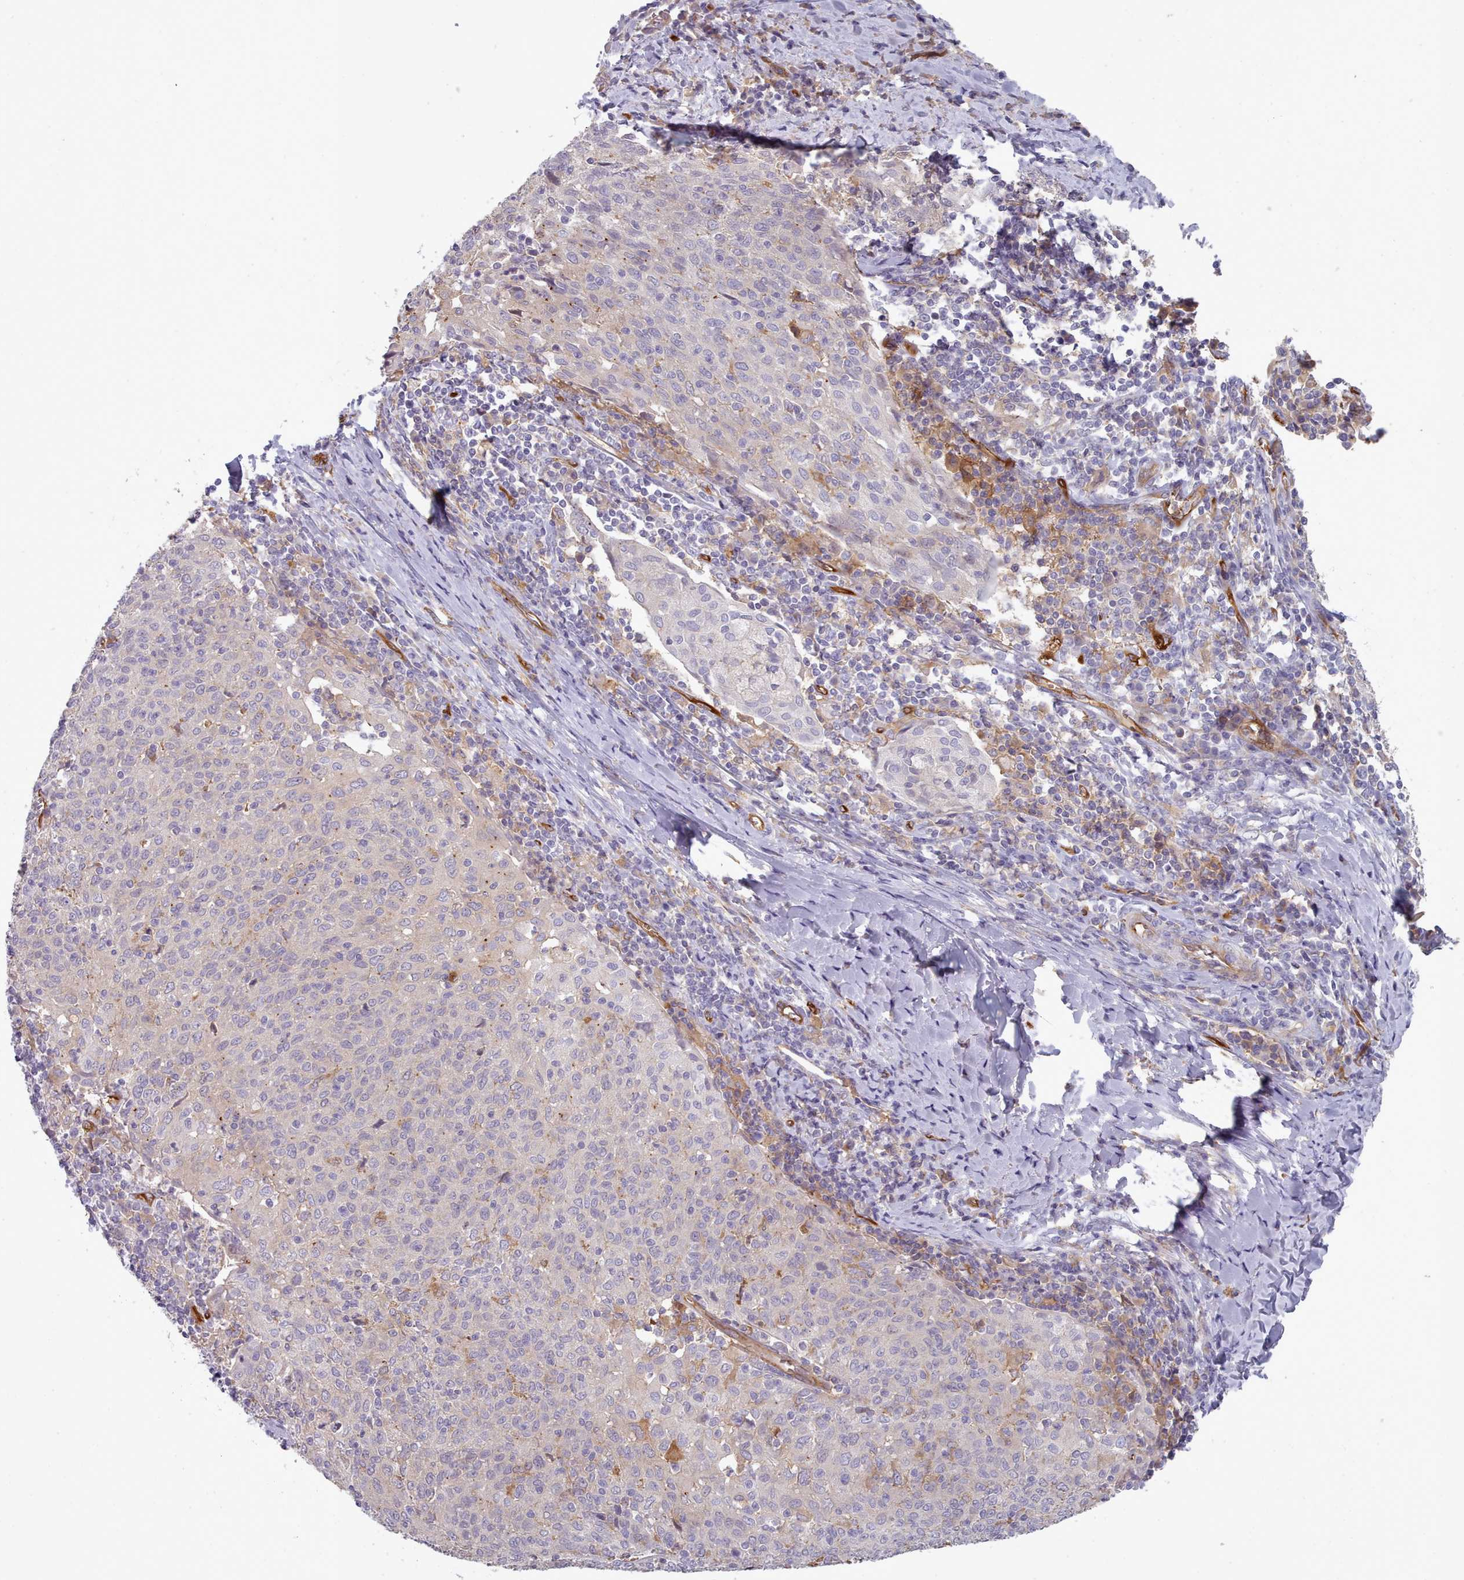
{"staining": {"intensity": "negative", "quantity": "none", "location": "none"}, "tissue": "cervical cancer", "cell_type": "Tumor cells", "image_type": "cancer", "snomed": [{"axis": "morphology", "description": "Squamous cell carcinoma, NOS"}, {"axis": "topography", "description": "Cervix"}], "caption": "IHC micrograph of neoplastic tissue: human cervical cancer (squamous cell carcinoma) stained with DAB reveals no significant protein expression in tumor cells. (DAB (3,3'-diaminobenzidine) IHC, high magnification).", "gene": "CD300LF", "patient": {"sex": "female", "age": 52}}